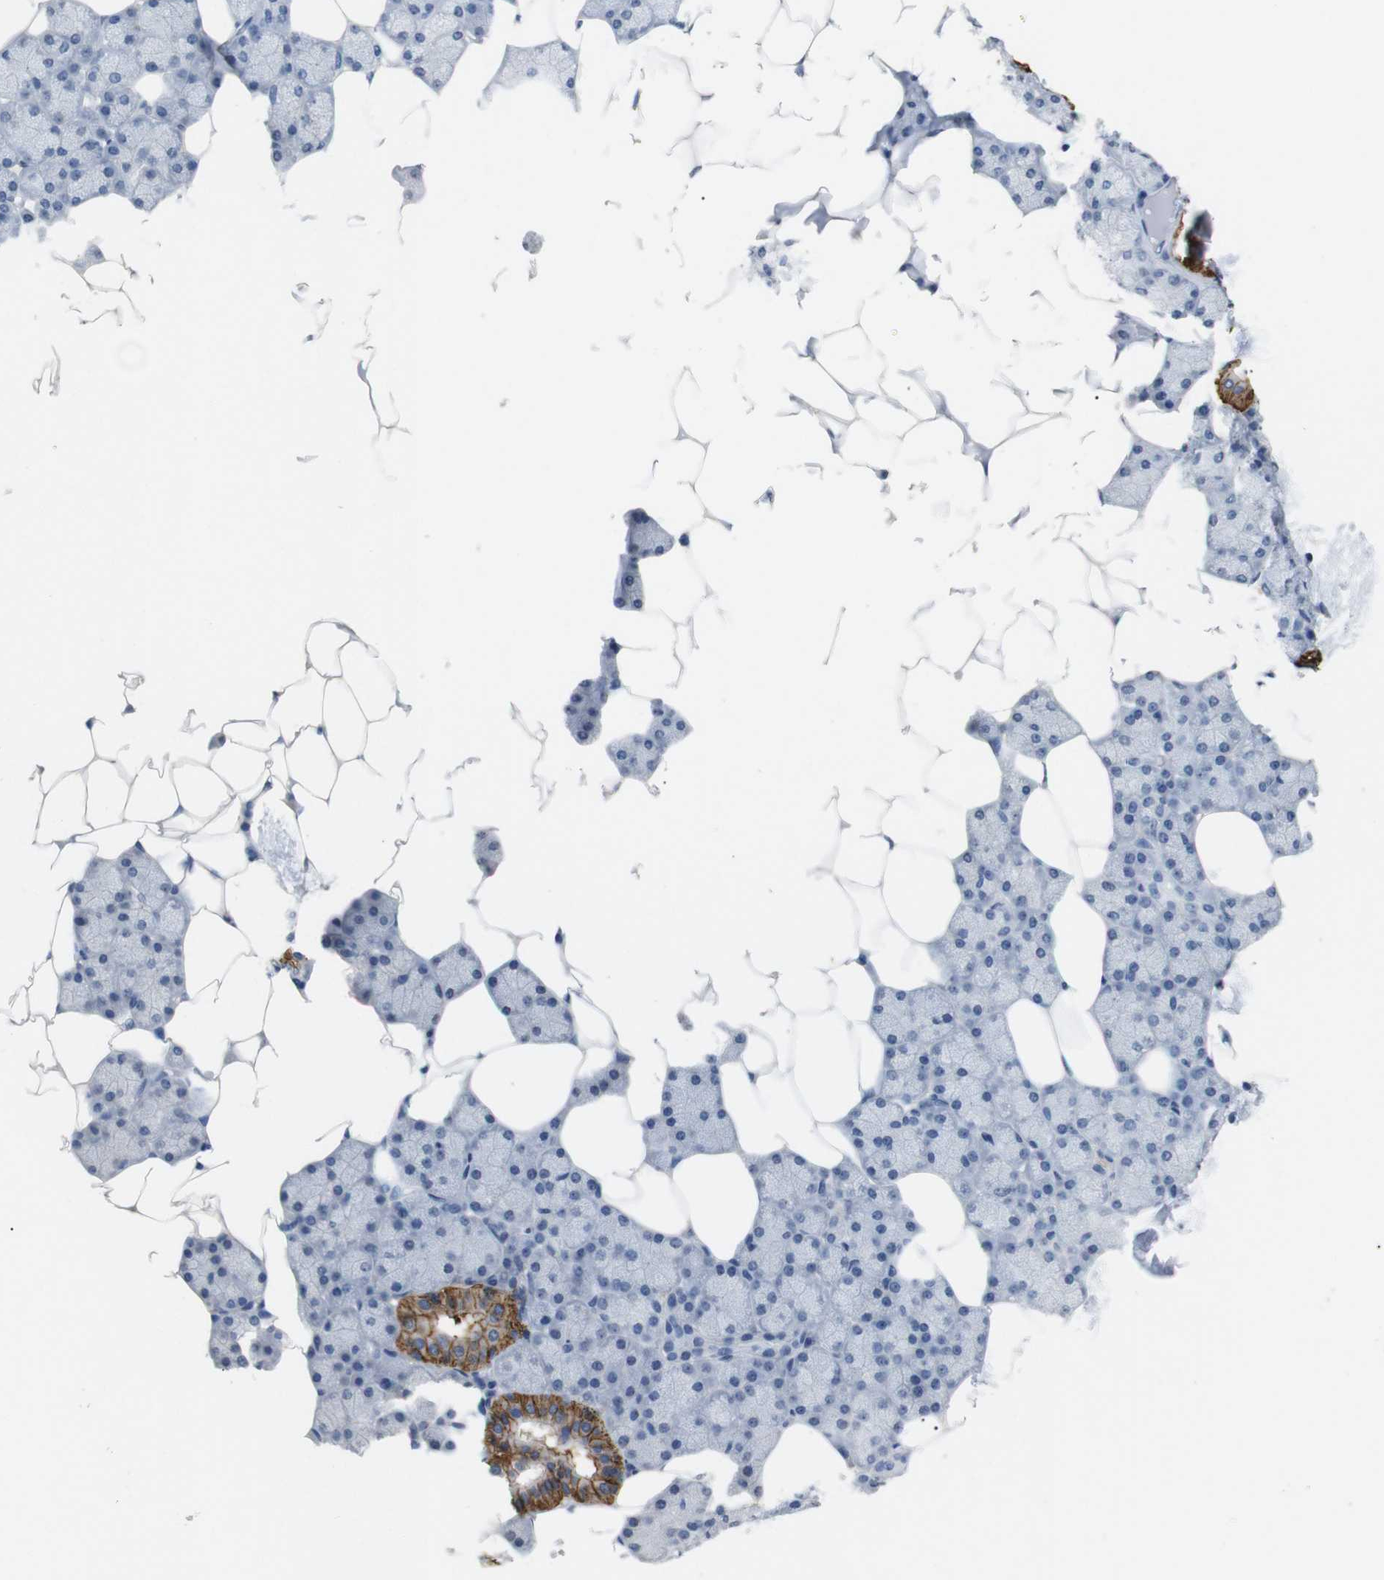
{"staining": {"intensity": "strong", "quantity": "<25%", "location": "cytoplasmic/membranous"}, "tissue": "salivary gland", "cell_type": "Glandular cells", "image_type": "normal", "snomed": [{"axis": "morphology", "description": "Normal tissue, NOS"}, {"axis": "topography", "description": "Salivary gland"}], "caption": "Protein staining displays strong cytoplasmic/membranous positivity in about <25% of glandular cells in unremarkable salivary gland. (DAB (3,3'-diaminobenzidine) = brown stain, brightfield microscopy at high magnification).", "gene": "CHRM5", "patient": {"sex": "male", "age": 62}}